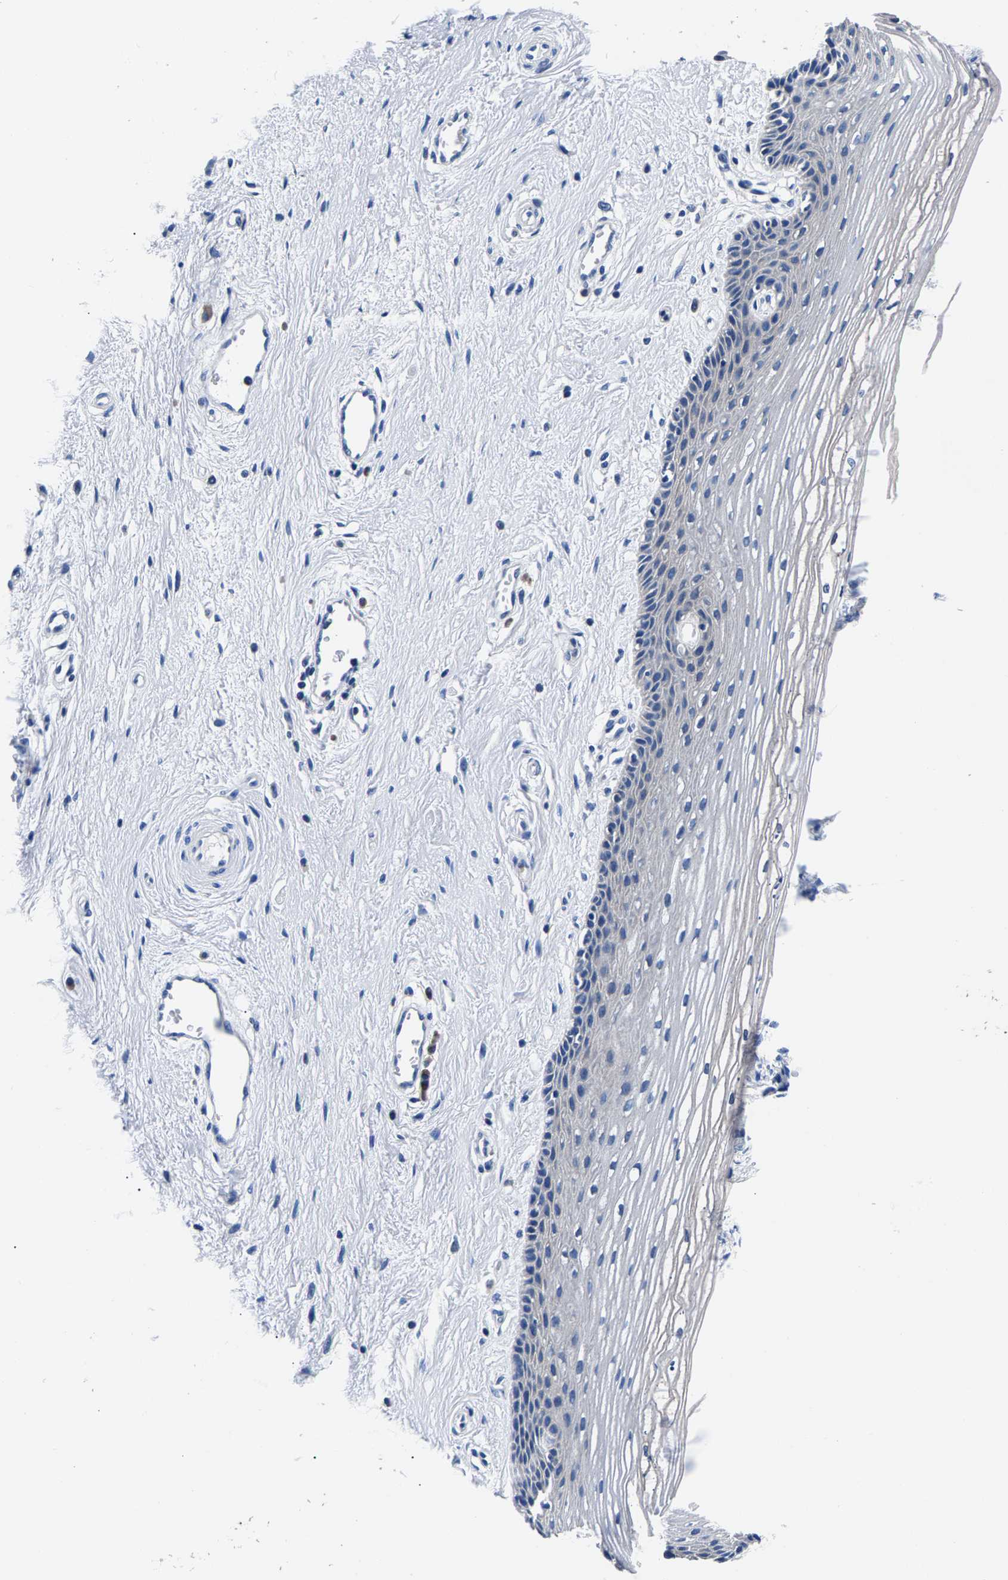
{"staining": {"intensity": "weak", "quantity": "<25%", "location": "cytoplasmic/membranous"}, "tissue": "vagina", "cell_type": "Squamous epithelial cells", "image_type": "normal", "snomed": [{"axis": "morphology", "description": "Normal tissue, NOS"}, {"axis": "topography", "description": "Vagina"}], "caption": "A high-resolution micrograph shows immunohistochemistry staining of benign vagina, which displays no significant expression in squamous epithelial cells. (DAB immunohistochemistry (IHC), high magnification).", "gene": "PHF24", "patient": {"sex": "female", "age": 46}}